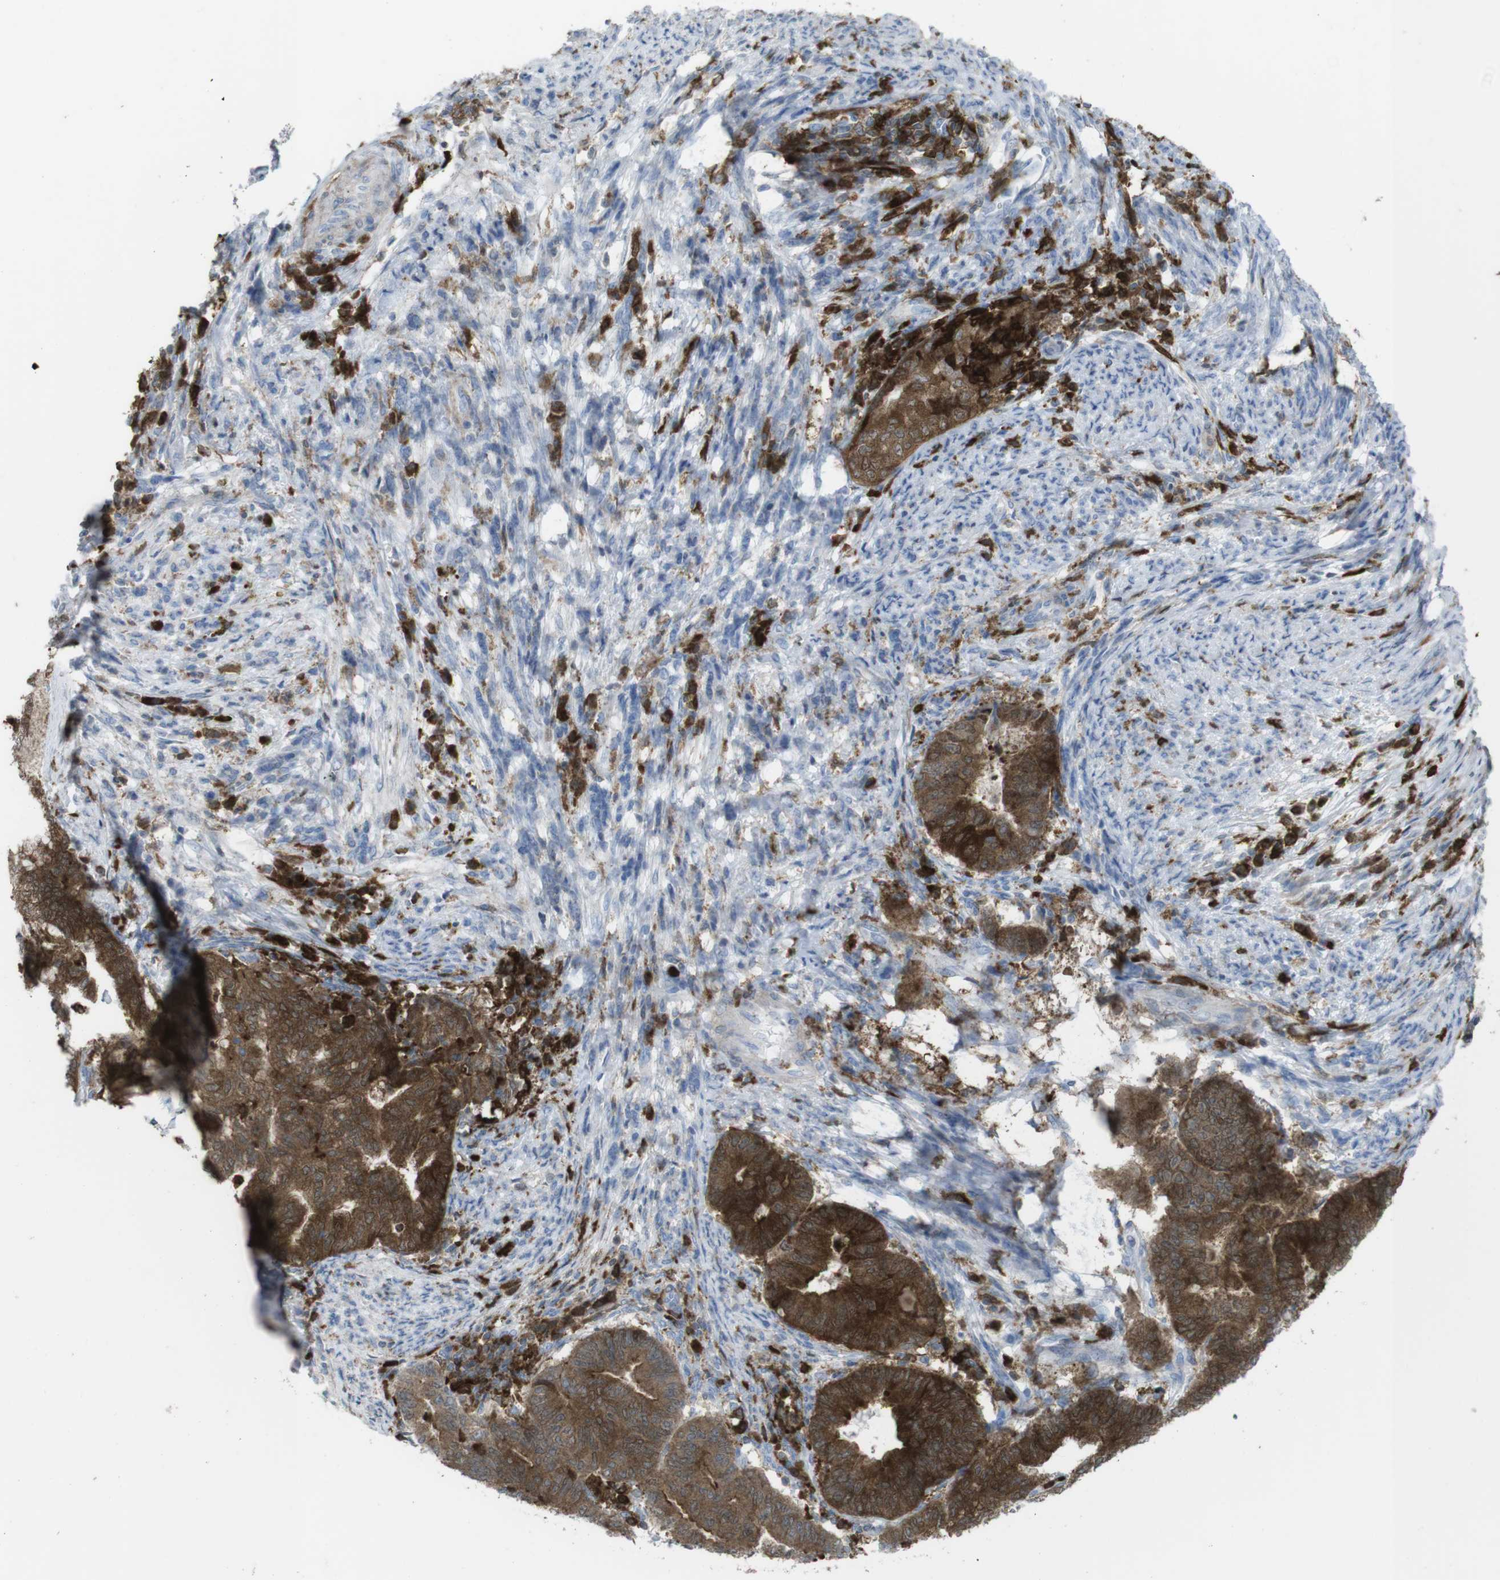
{"staining": {"intensity": "strong", "quantity": ">75%", "location": "cytoplasmic/membranous"}, "tissue": "endometrial cancer", "cell_type": "Tumor cells", "image_type": "cancer", "snomed": [{"axis": "morphology", "description": "Adenocarcinoma, NOS"}, {"axis": "topography", "description": "Endometrium"}], "caption": "Endometrial cancer (adenocarcinoma) stained for a protein (brown) displays strong cytoplasmic/membranous positive positivity in about >75% of tumor cells.", "gene": "PRKCD", "patient": {"sex": "female", "age": 79}}